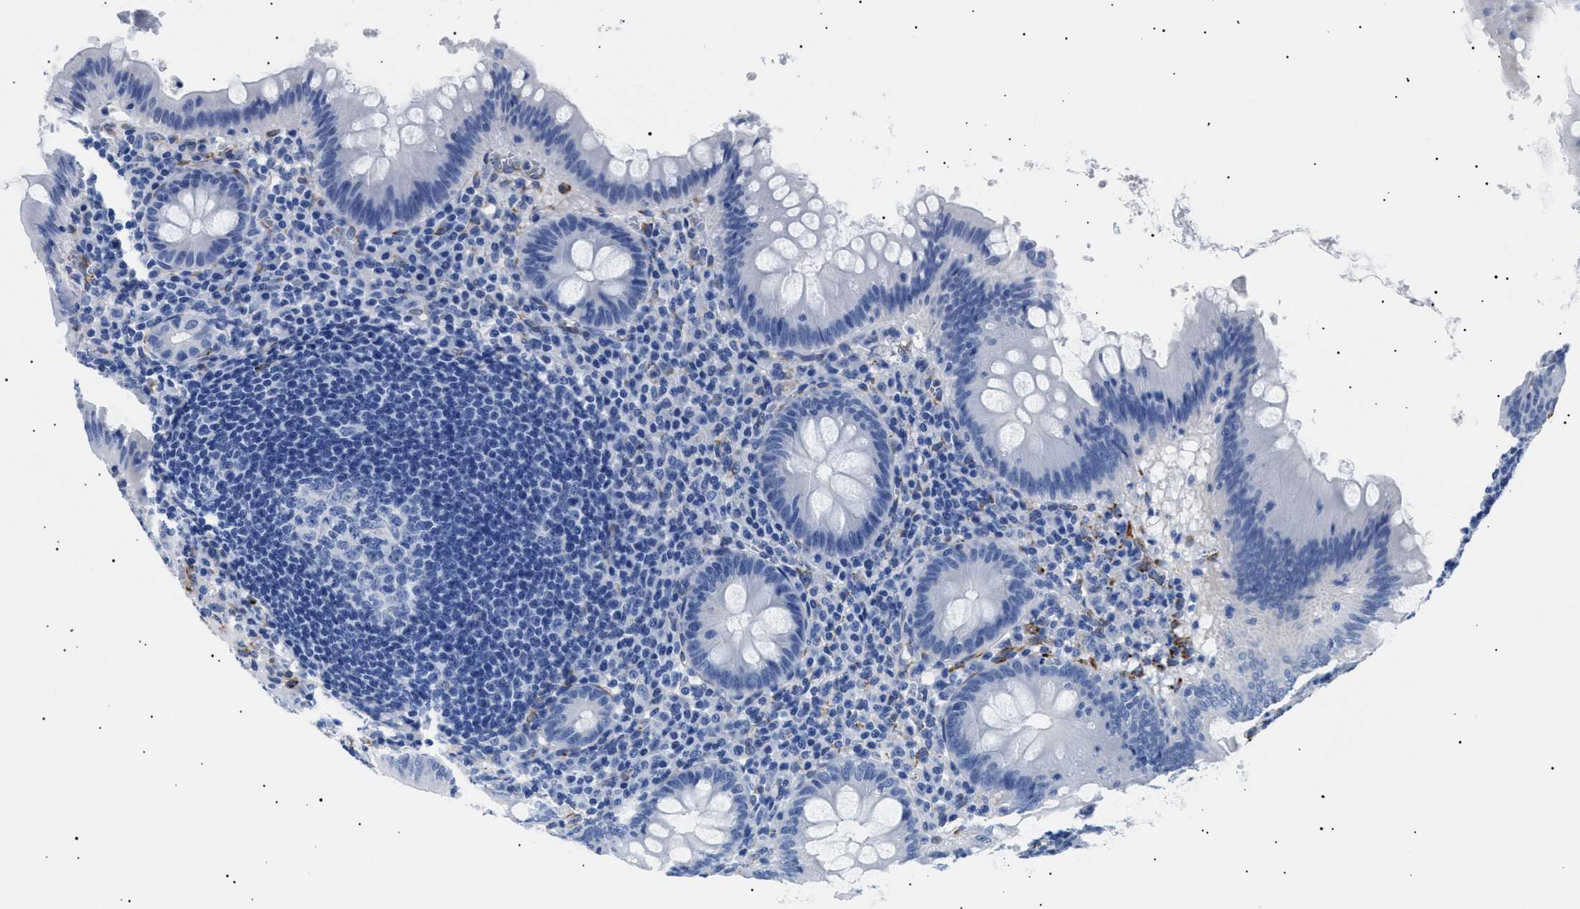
{"staining": {"intensity": "negative", "quantity": "none", "location": "none"}, "tissue": "appendix", "cell_type": "Glandular cells", "image_type": "normal", "snomed": [{"axis": "morphology", "description": "Normal tissue, NOS"}, {"axis": "topography", "description": "Appendix"}], "caption": "DAB (3,3'-diaminobenzidine) immunohistochemical staining of unremarkable appendix displays no significant expression in glandular cells.", "gene": "HEMGN", "patient": {"sex": "male", "age": 56}}